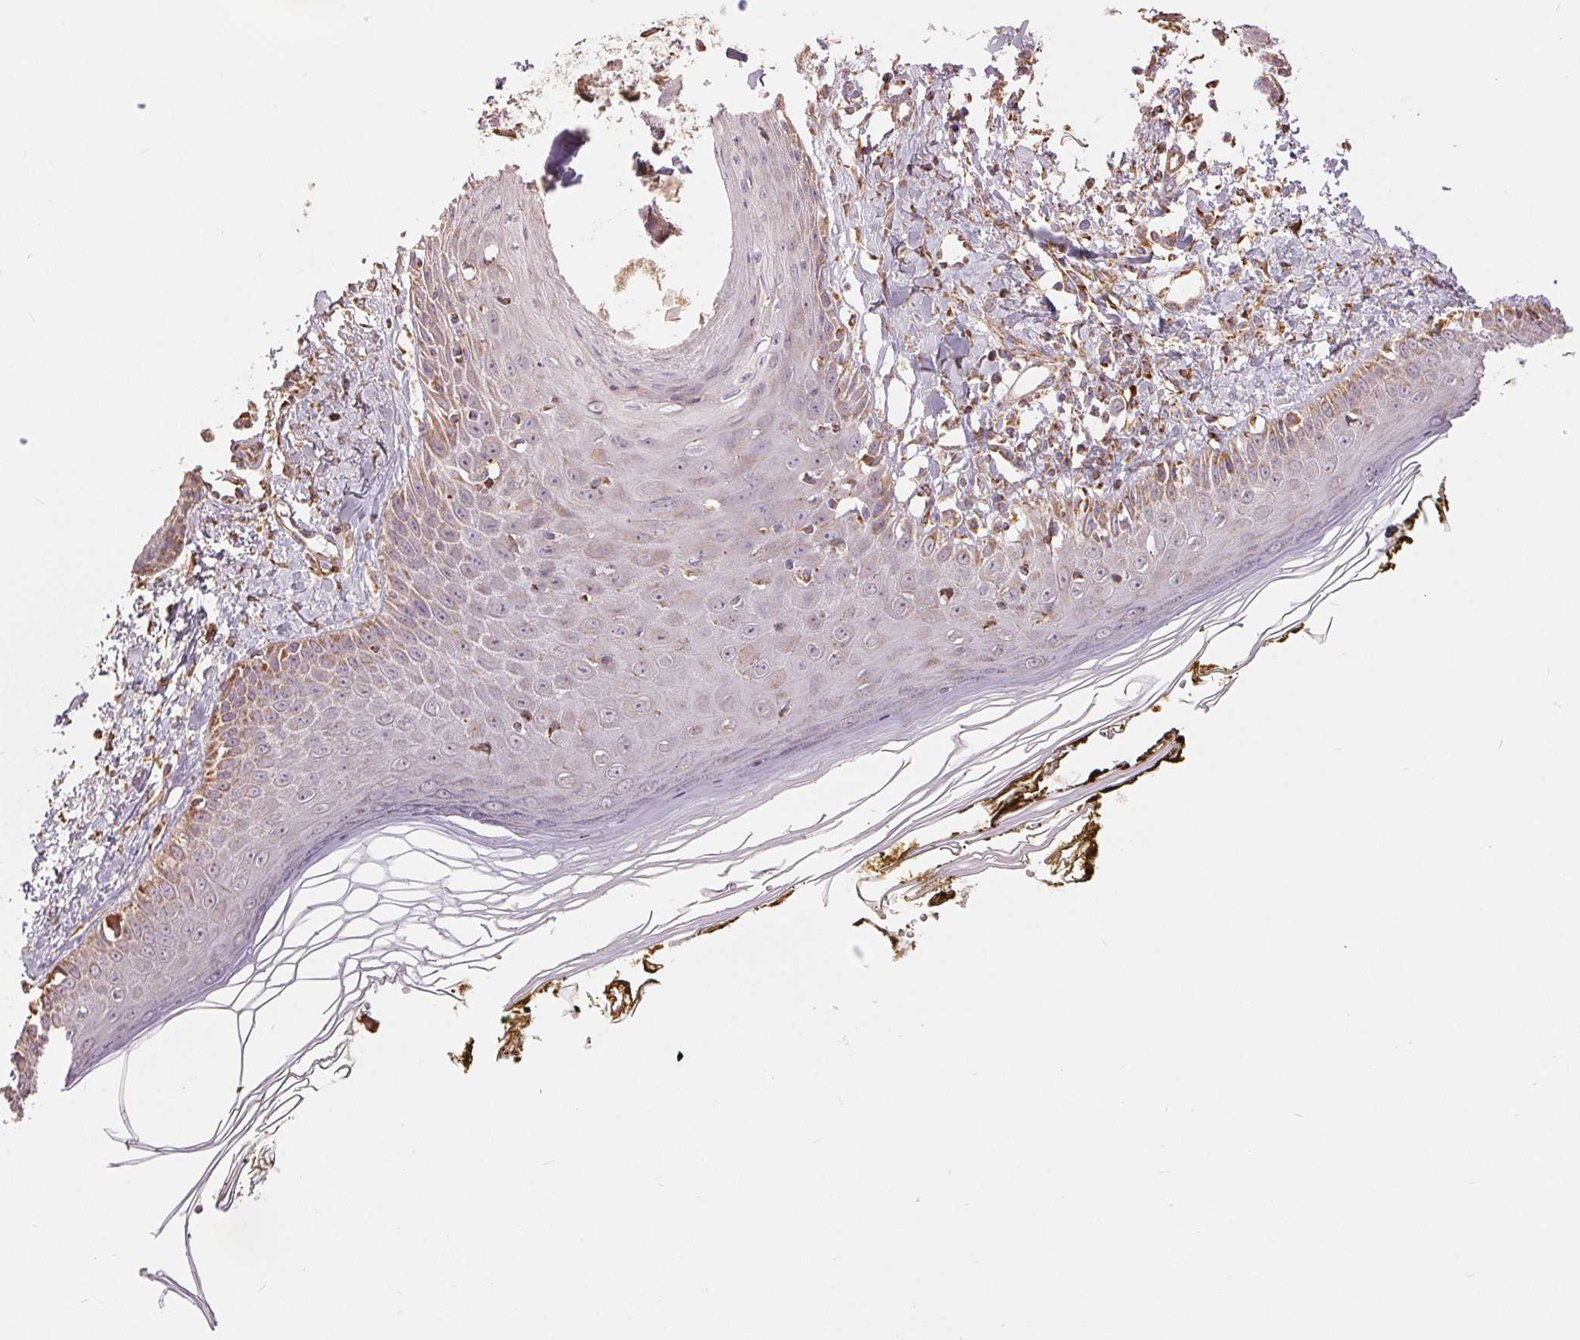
{"staining": {"intensity": "weak", "quantity": "25%-75%", "location": "cytoplasmic/membranous"}, "tissue": "skin", "cell_type": "Fibroblasts", "image_type": "normal", "snomed": [{"axis": "morphology", "description": "Normal tissue, NOS"}, {"axis": "topography", "description": "Skin"}], "caption": "Skin stained with DAB immunohistochemistry (IHC) displays low levels of weak cytoplasmic/membranous expression in approximately 25%-75% of fibroblasts.", "gene": "DGUOK", "patient": {"sex": "male", "age": 76}}